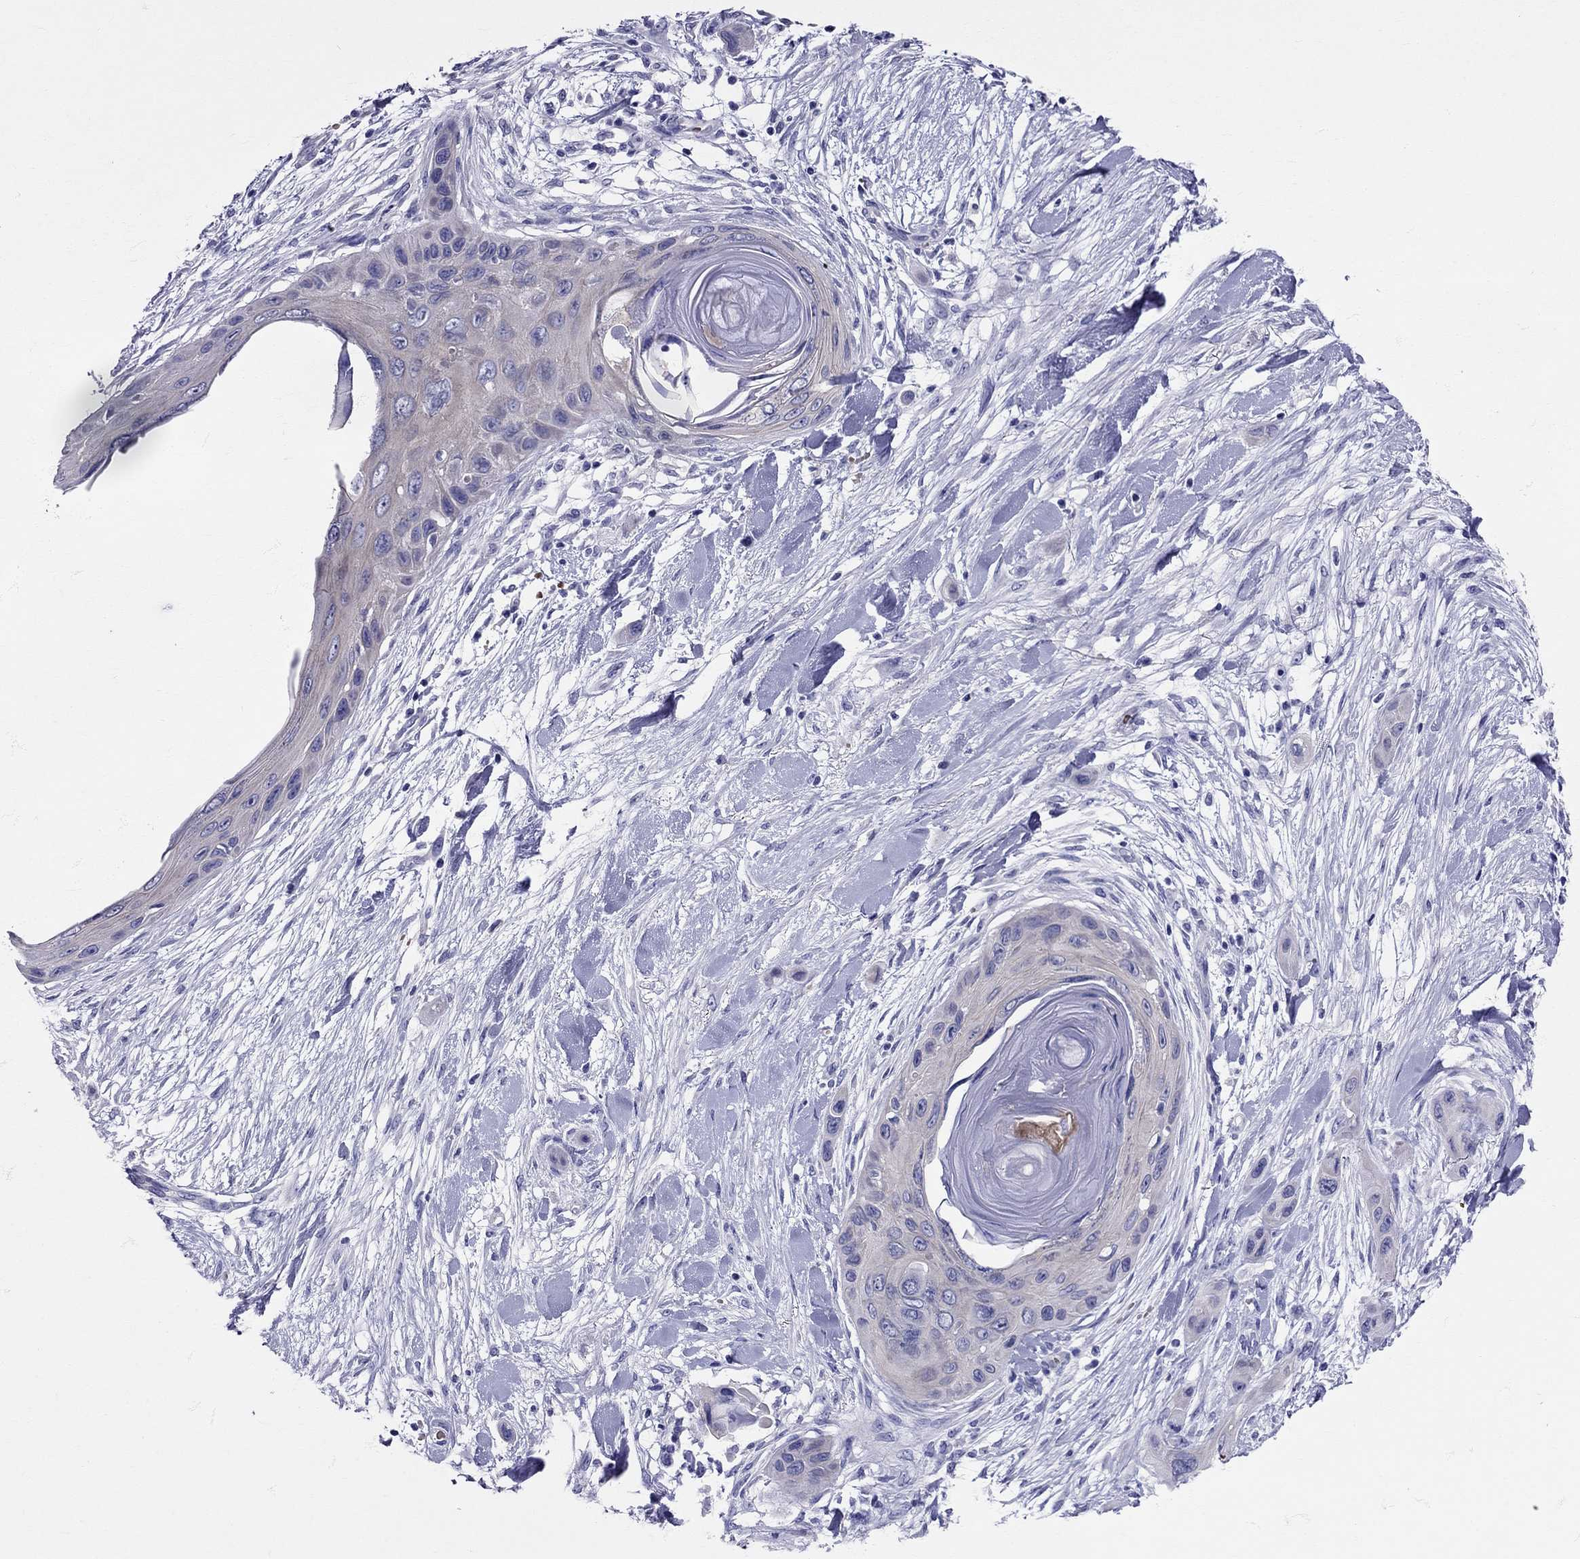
{"staining": {"intensity": "negative", "quantity": "none", "location": "none"}, "tissue": "skin cancer", "cell_type": "Tumor cells", "image_type": "cancer", "snomed": [{"axis": "morphology", "description": "Squamous cell carcinoma, NOS"}, {"axis": "topography", "description": "Skin"}], "caption": "Immunohistochemistry micrograph of neoplastic tissue: human skin squamous cell carcinoma stained with DAB (3,3'-diaminobenzidine) shows no significant protein staining in tumor cells. (DAB (3,3'-diaminobenzidine) immunohistochemistry, high magnification).", "gene": "TBR1", "patient": {"sex": "male", "age": 79}}